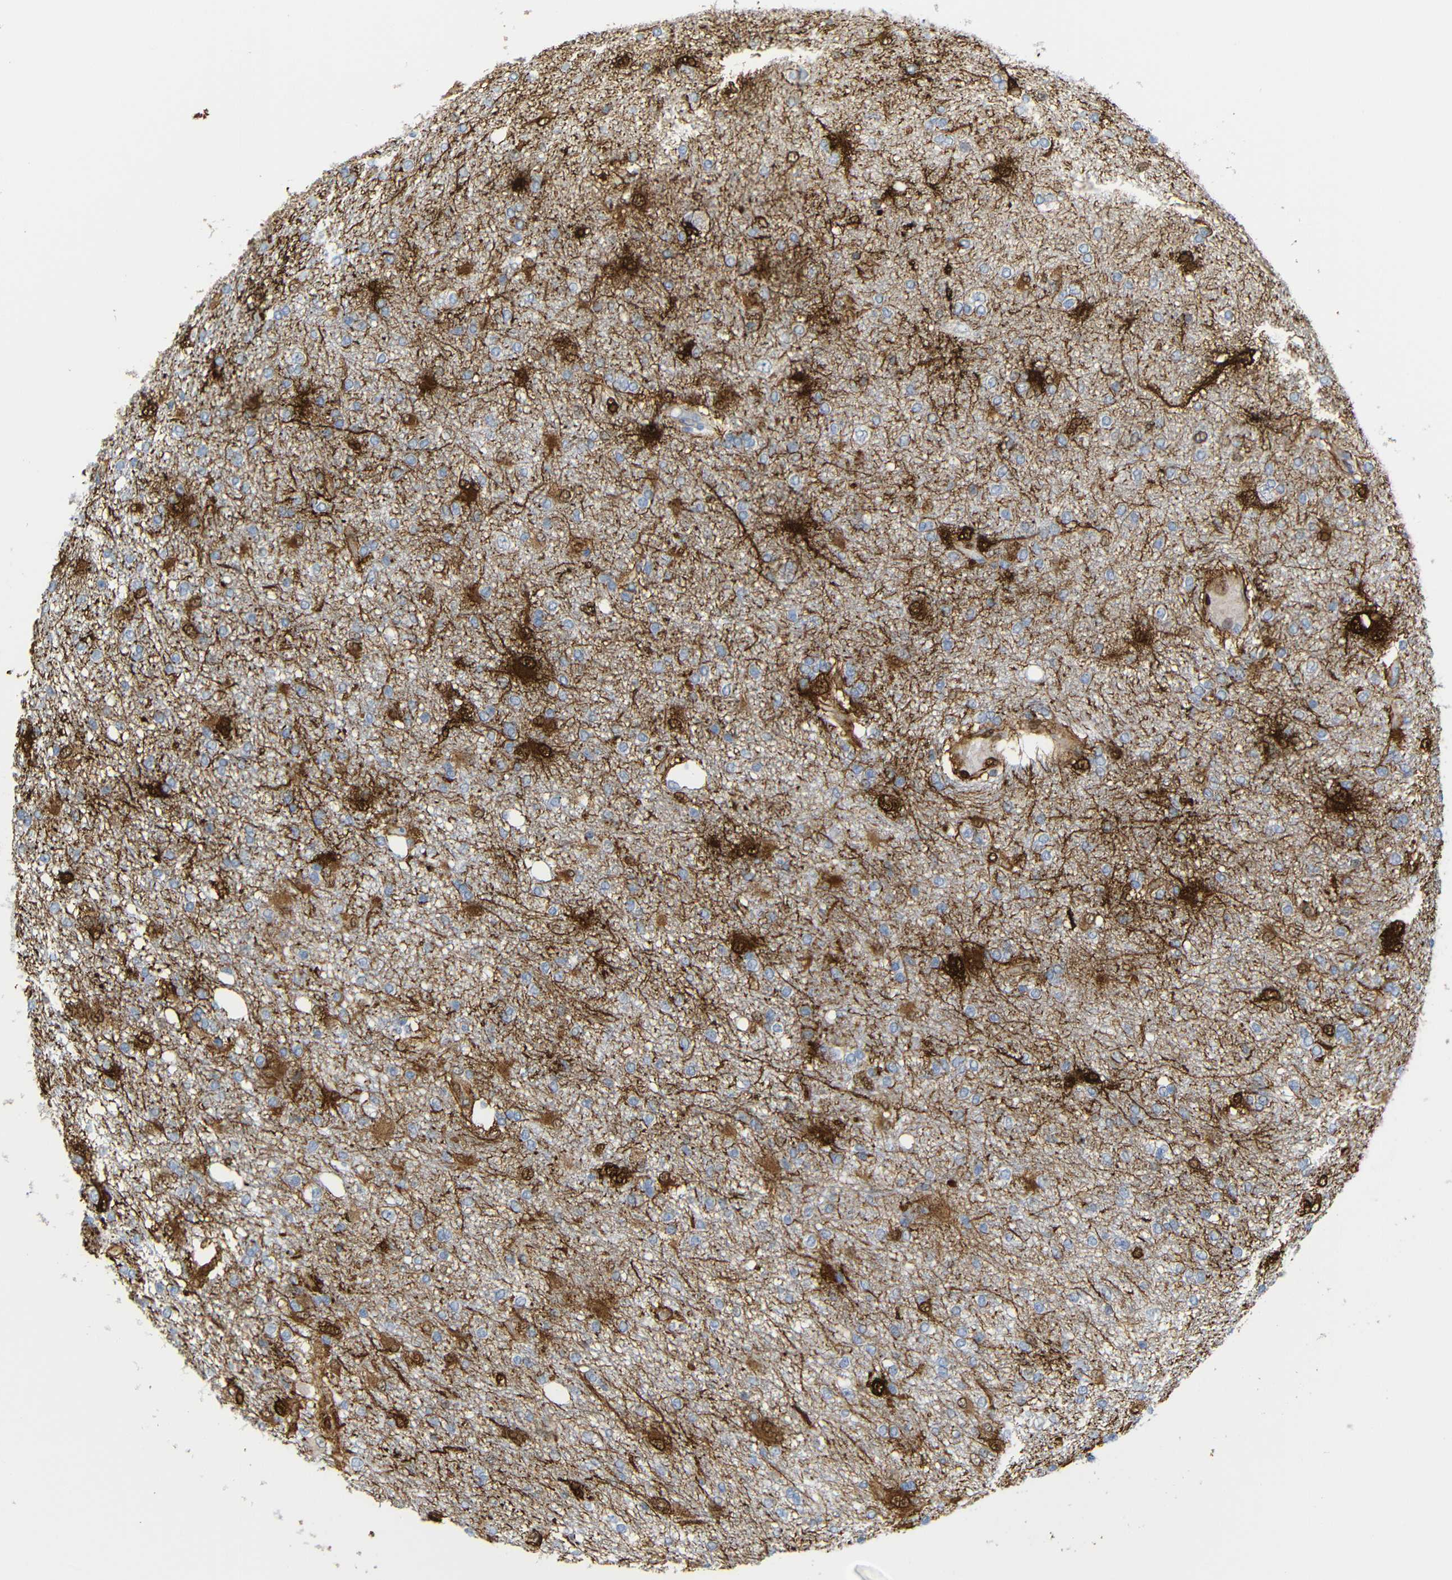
{"staining": {"intensity": "moderate", "quantity": "<25%", "location": "cytoplasmic/membranous"}, "tissue": "glioma", "cell_type": "Tumor cells", "image_type": "cancer", "snomed": [{"axis": "morphology", "description": "Glioma, malignant, High grade"}, {"axis": "topography", "description": "Brain"}], "caption": "Protein expression analysis of glioma shows moderate cytoplasmic/membranous positivity in approximately <25% of tumor cells.", "gene": "MT1A", "patient": {"sex": "female", "age": 59}}